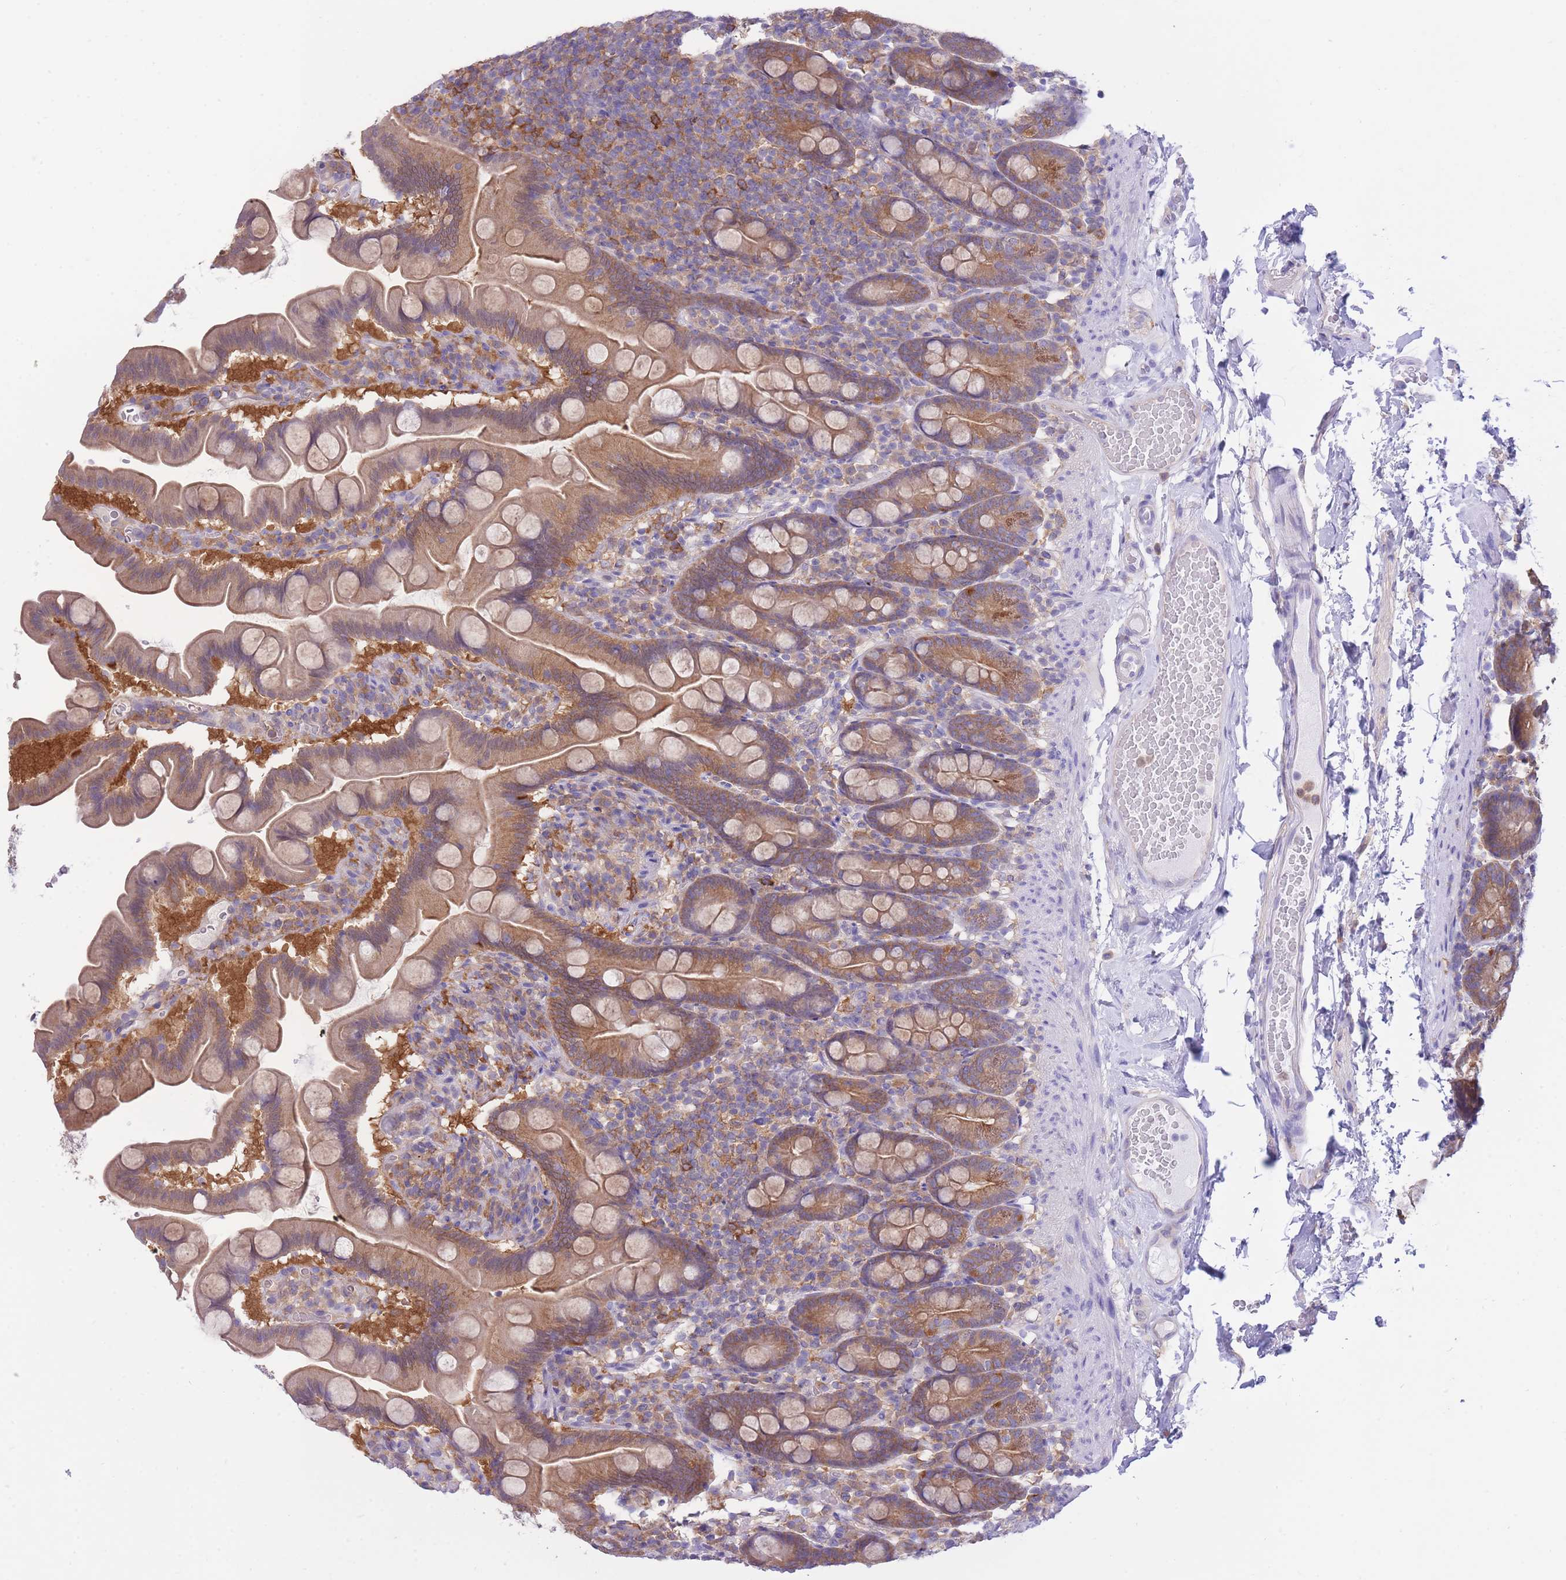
{"staining": {"intensity": "moderate", "quantity": "25%-75%", "location": "cytoplasmic/membranous"}, "tissue": "small intestine", "cell_type": "Glandular cells", "image_type": "normal", "snomed": [{"axis": "morphology", "description": "Normal tissue, NOS"}, {"axis": "topography", "description": "Small intestine"}], "caption": "Benign small intestine shows moderate cytoplasmic/membranous staining in about 25%-75% of glandular cells (IHC, brightfield microscopy, high magnification)..", "gene": "NAMPT", "patient": {"sex": "female", "age": 68}}